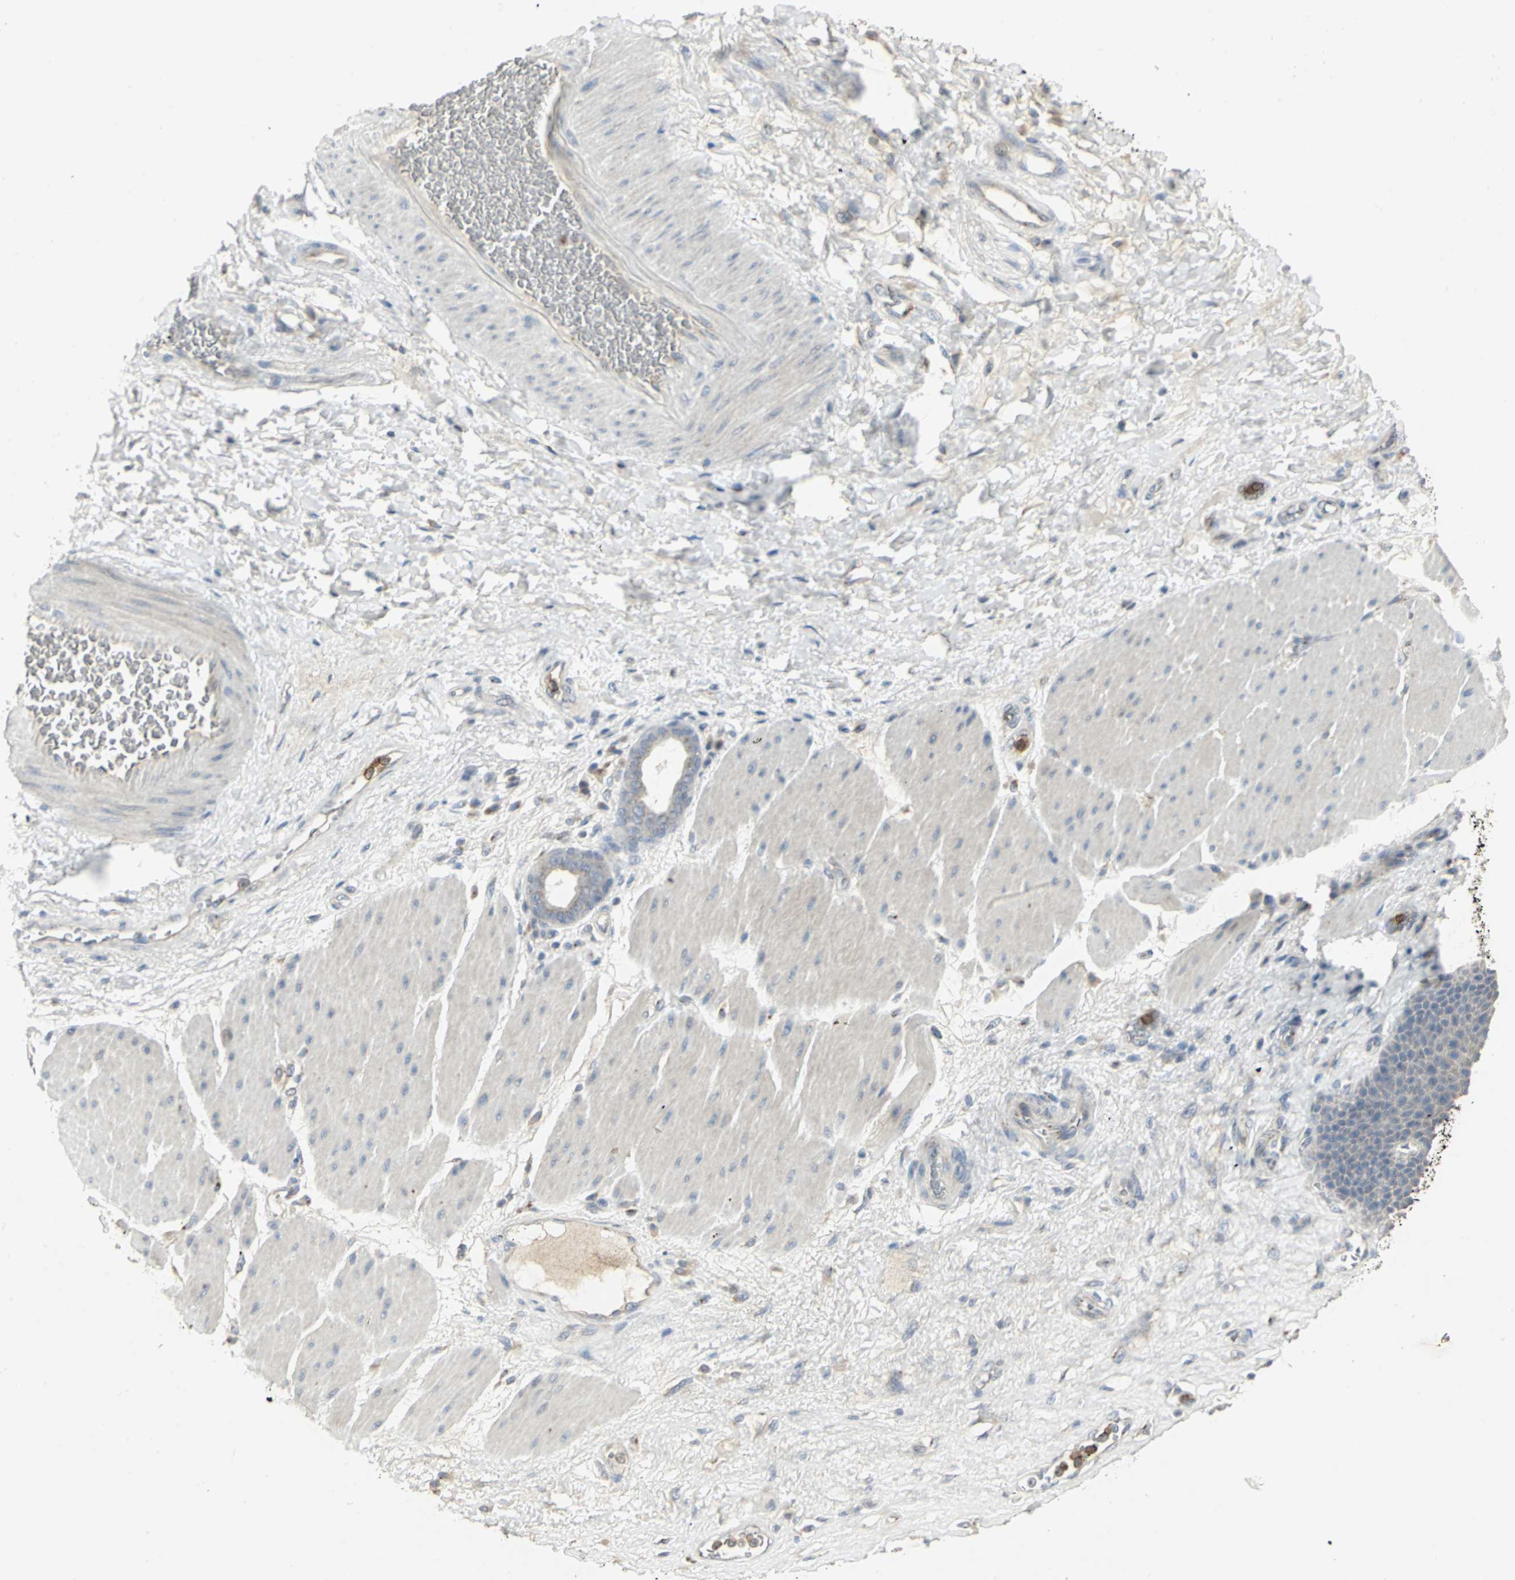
{"staining": {"intensity": "weak", "quantity": ">75%", "location": "cytoplasmic/membranous"}, "tissue": "esophagus", "cell_type": "Squamous epithelial cells", "image_type": "normal", "snomed": [{"axis": "morphology", "description": "Normal tissue, NOS"}, {"axis": "topography", "description": "Esophagus"}], "caption": "Protein staining shows weak cytoplasmic/membranous staining in about >75% of squamous epithelial cells in benign esophagus.", "gene": "TM9SF2", "patient": {"sex": "female", "age": 72}}